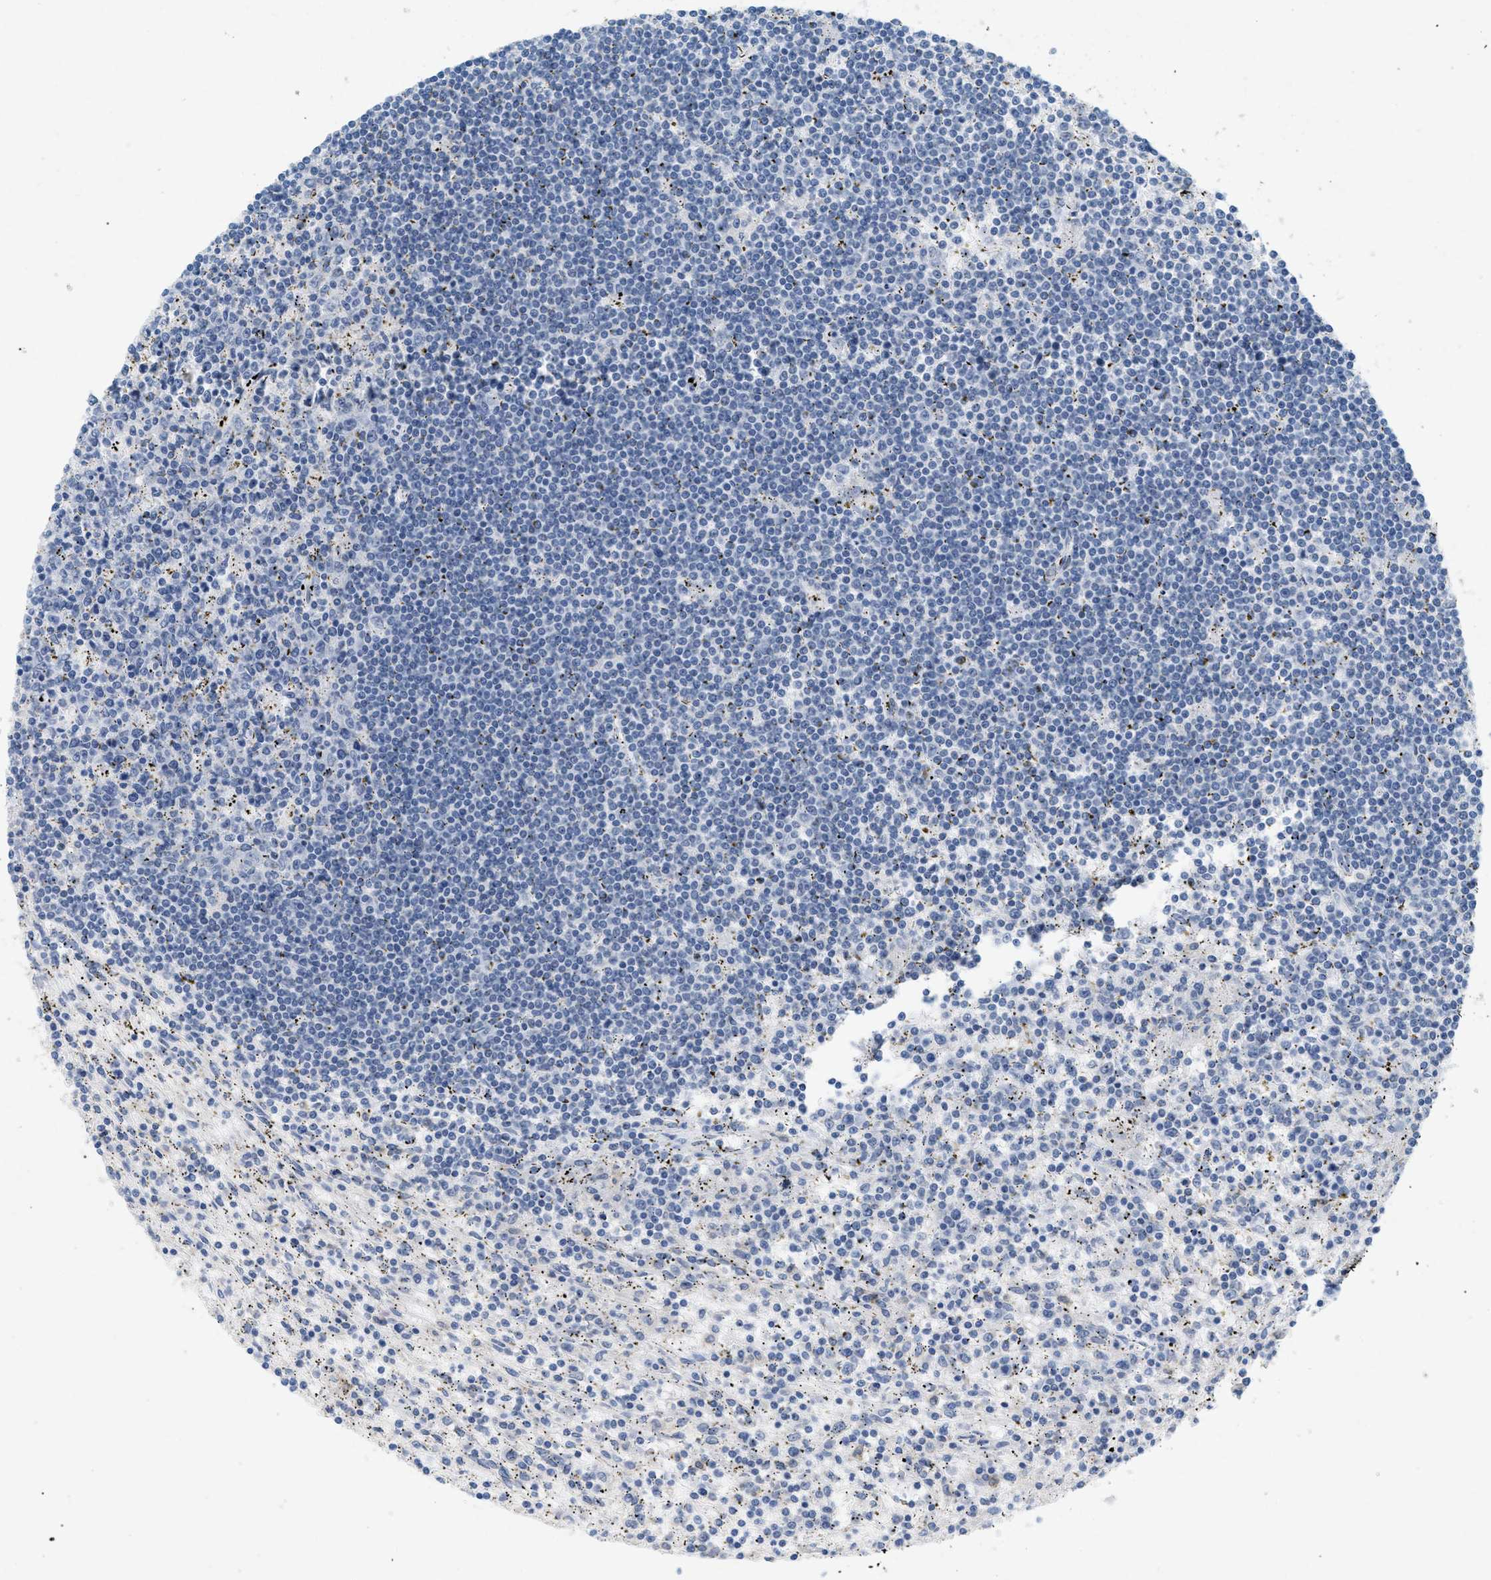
{"staining": {"intensity": "negative", "quantity": "none", "location": "none"}, "tissue": "lymphoma", "cell_type": "Tumor cells", "image_type": "cancer", "snomed": [{"axis": "morphology", "description": "Malignant lymphoma, non-Hodgkin's type, Low grade"}, {"axis": "topography", "description": "Spleen"}], "caption": "A high-resolution image shows immunohistochemistry (IHC) staining of lymphoma, which displays no significant expression in tumor cells.", "gene": "TASOR", "patient": {"sex": "male", "age": 76}}